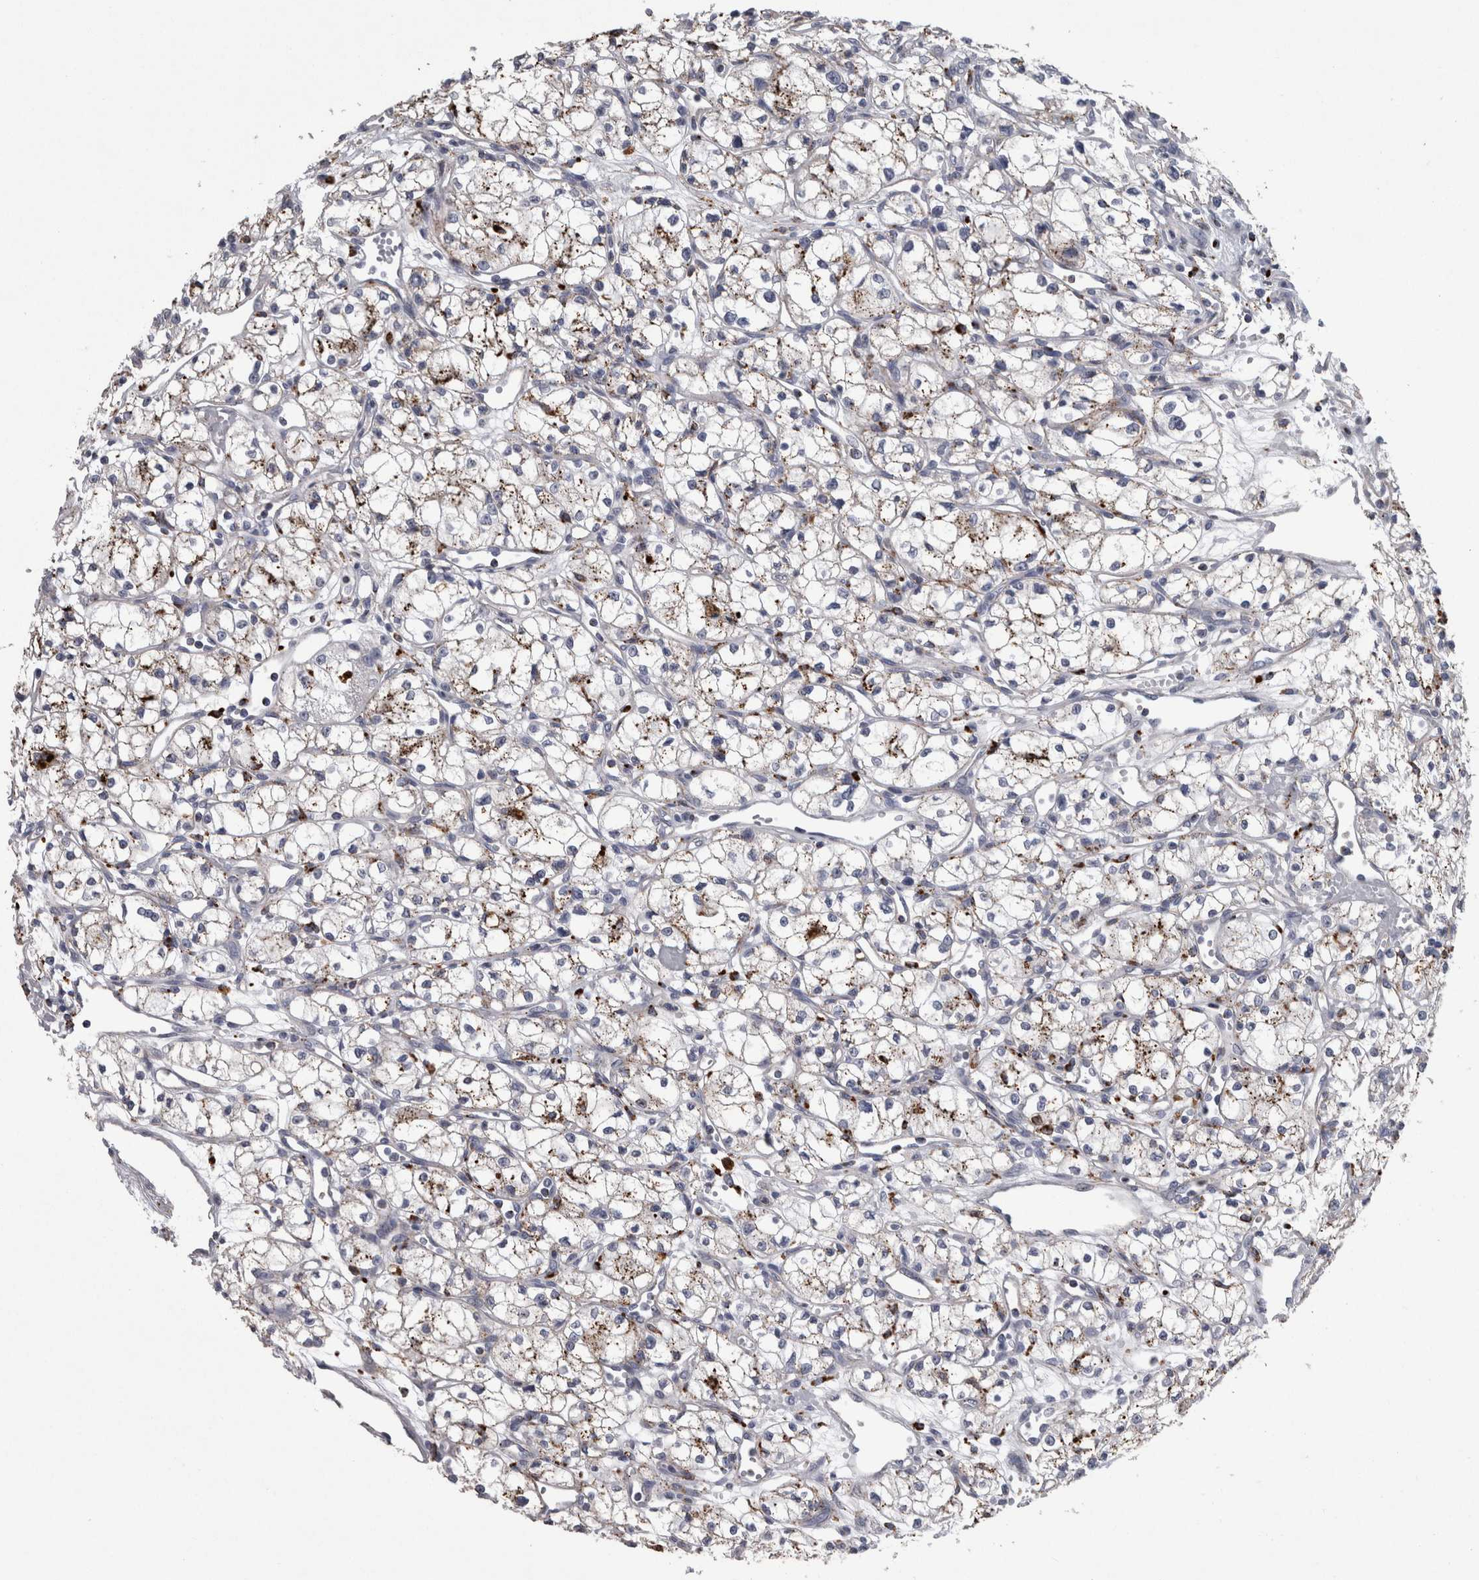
{"staining": {"intensity": "weak", "quantity": ">75%", "location": "cytoplasmic/membranous"}, "tissue": "renal cancer", "cell_type": "Tumor cells", "image_type": "cancer", "snomed": [{"axis": "morphology", "description": "Normal tissue, NOS"}, {"axis": "morphology", "description": "Adenocarcinoma, NOS"}, {"axis": "topography", "description": "Kidney"}], "caption": "Adenocarcinoma (renal) was stained to show a protein in brown. There is low levels of weak cytoplasmic/membranous staining in about >75% of tumor cells.", "gene": "DPP7", "patient": {"sex": "male", "age": 59}}